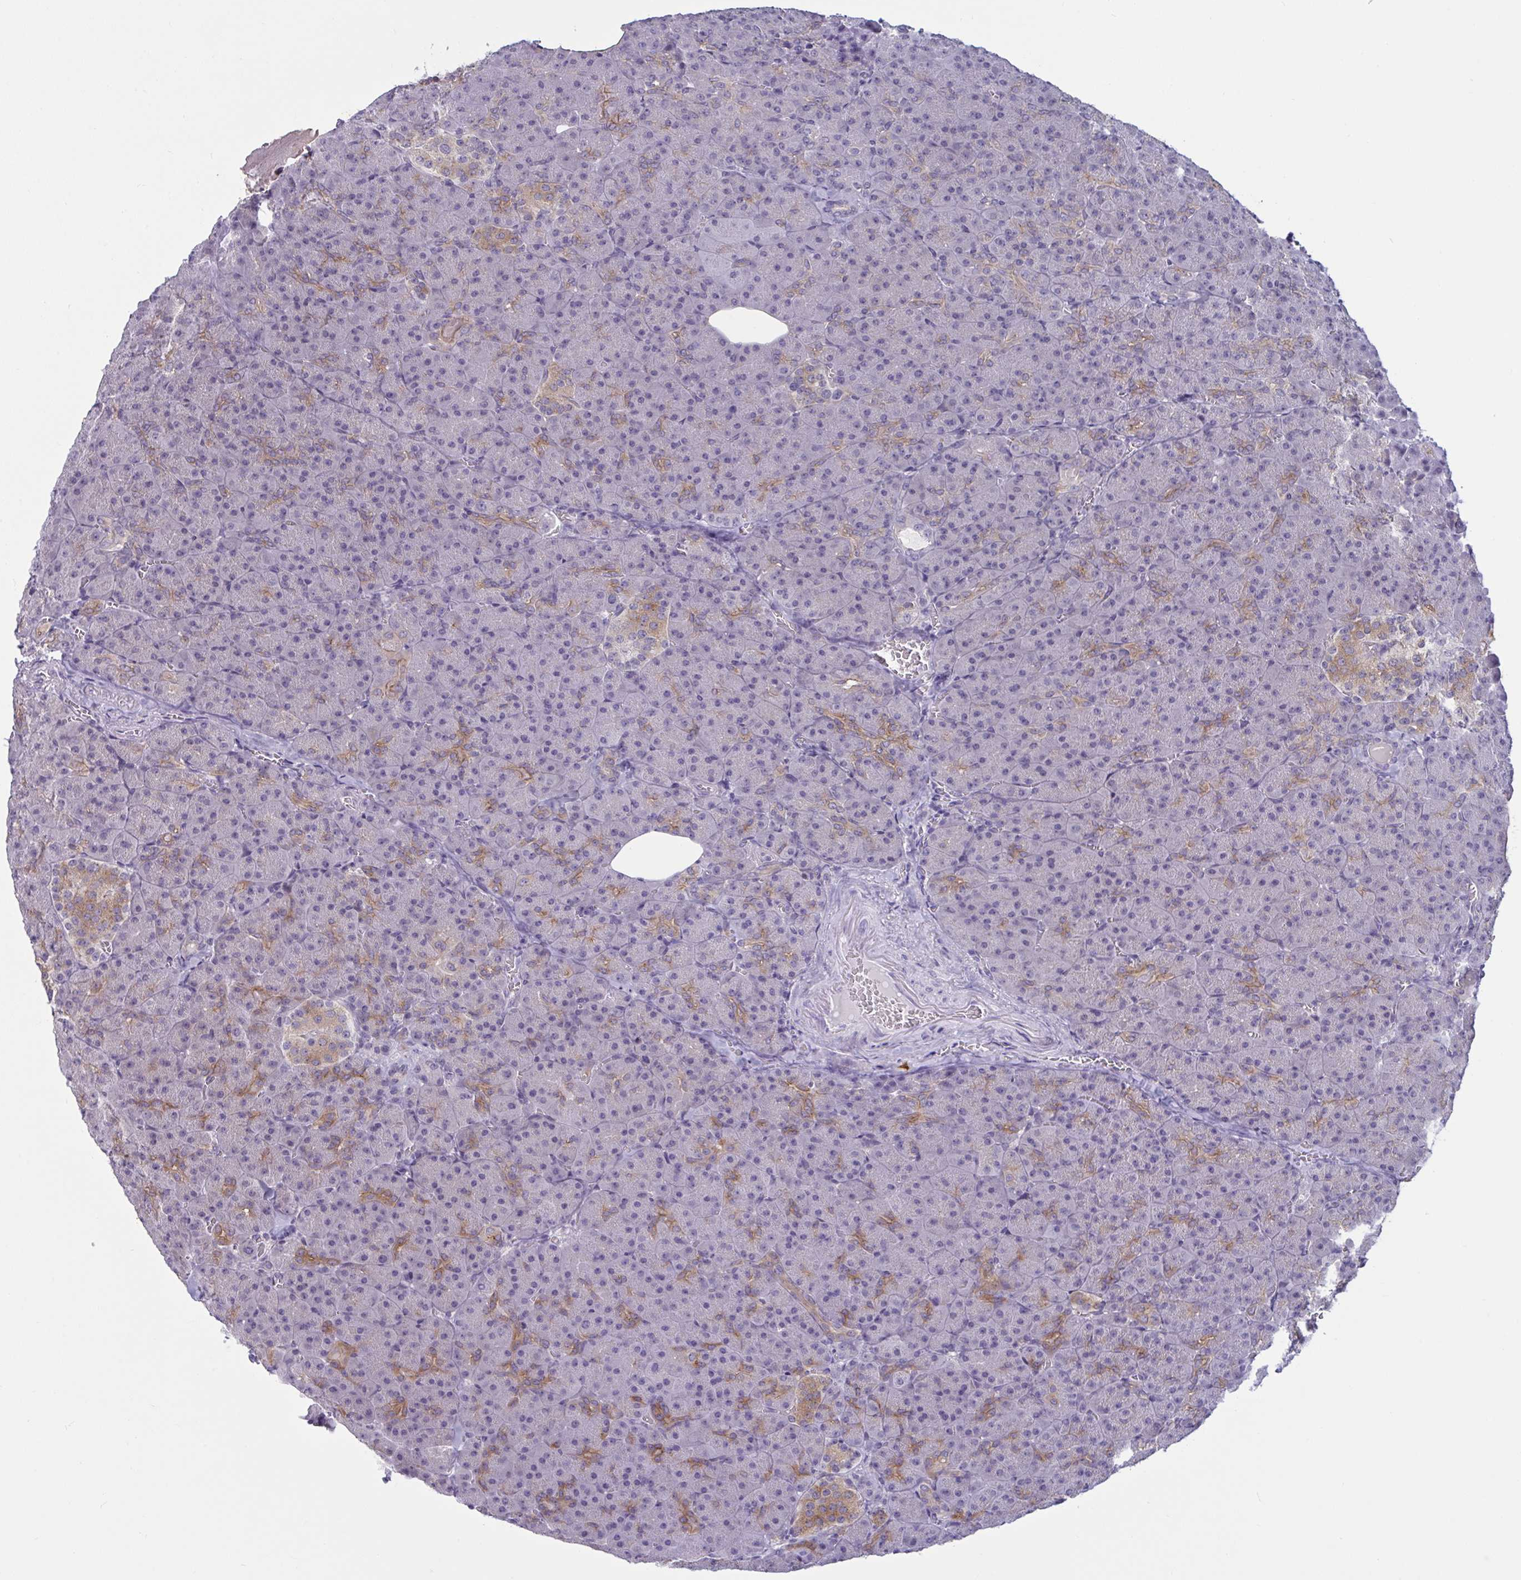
{"staining": {"intensity": "moderate", "quantity": "<25%", "location": "cytoplasmic/membranous"}, "tissue": "pancreas", "cell_type": "Exocrine glandular cells", "image_type": "normal", "snomed": [{"axis": "morphology", "description": "Normal tissue, NOS"}, {"axis": "topography", "description": "Pancreas"}], "caption": "Immunohistochemistry (IHC) of unremarkable human pancreas reveals low levels of moderate cytoplasmic/membranous expression in about <25% of exocrine glandular cells.", "gene": "TBC1D4", "patient": {"sex": "female", "age": 74}}